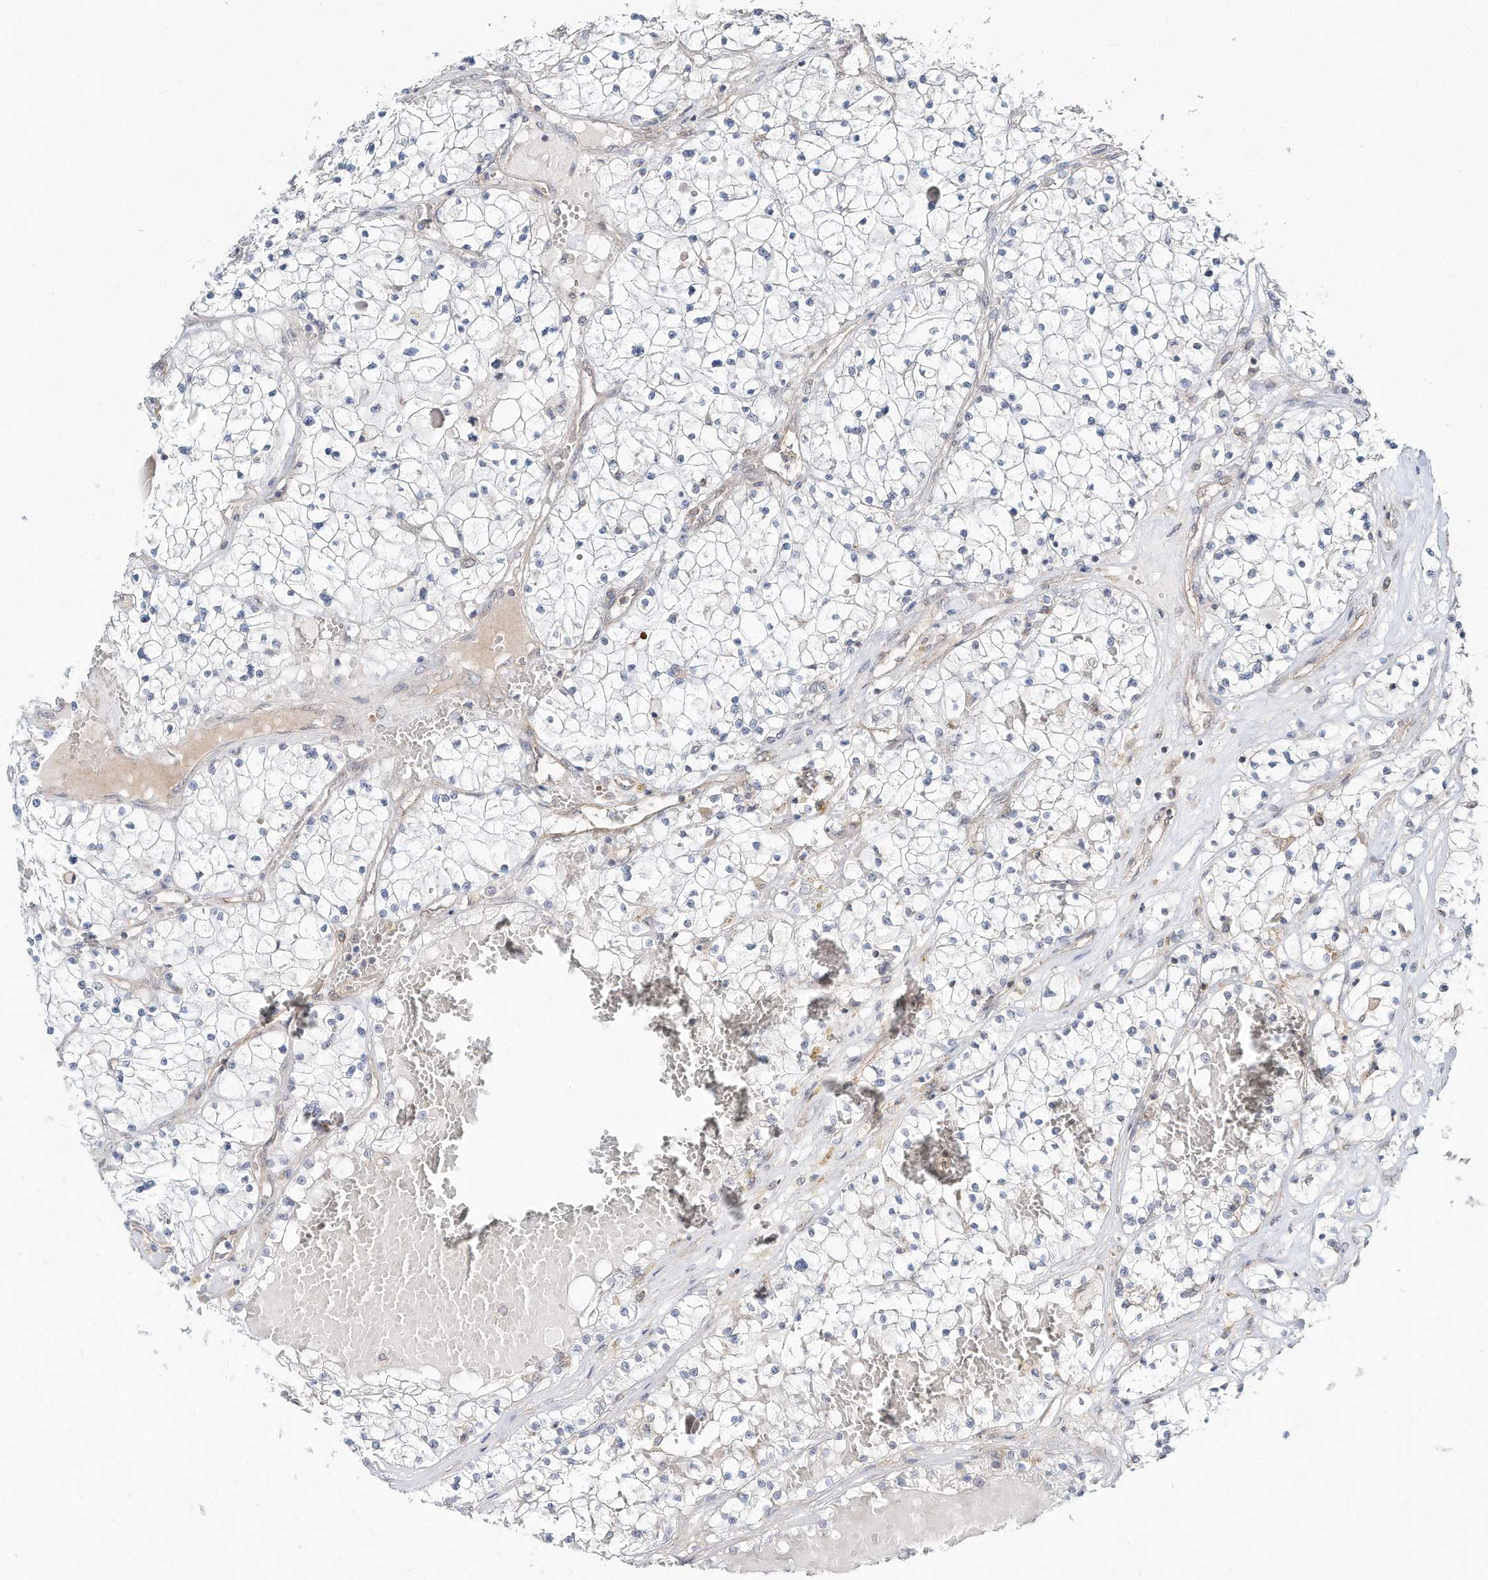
{"staining": {"intensity": "negative", "quantity": "none", "location": "none"}, "tissue": "renal cancer", "cell_type": "Tumor cells", "image_type": "cancer", "snomed": [{"axis": "morphology", "description": "Normal tissue, NOS"}, {"axis": "morphology", "description": "Adenocarcinoma, NOS"}, {"axis": "topography", "description": "Kidney"}], "caption": "Immunohistochemistry image of renal adenocarcinoma stained for a protein (brown), which shows no positivity in tumor cells.", "gene": "CUX1", "patient": {"sex": "male", "age": 68}}